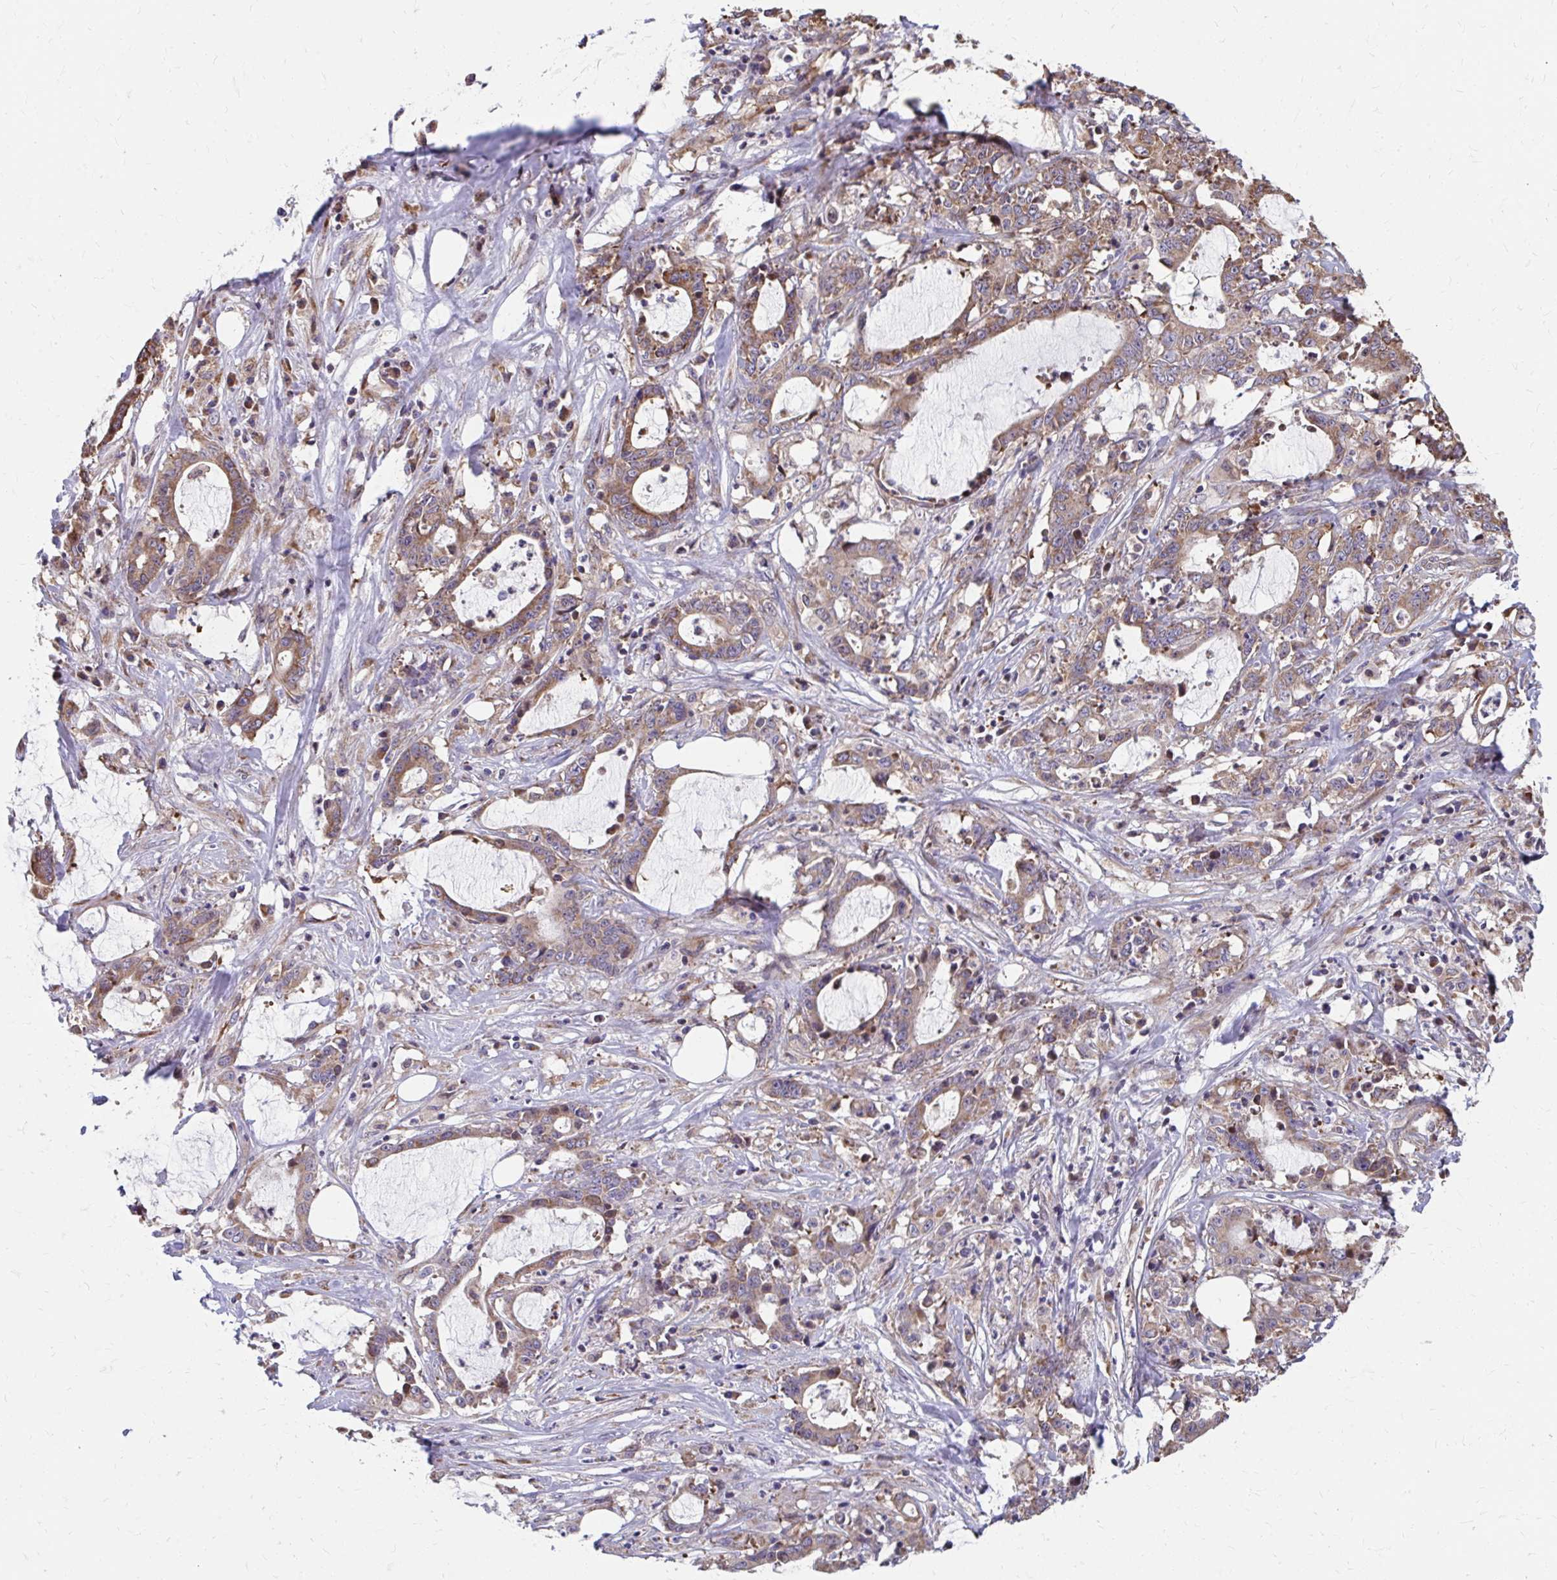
{"staining": {"intensity": "moderate", "quantity": ">75%", "location": "cytoplasmic/membranous"}, "tissue": "stomach cancer", "cell_type": "Tumor cells", "image_type": "cancer", "snomed": [{"axis": "morphology", "description": "Adenocarcinoma, NOS"}, {"axis": "topography", "description": "Stomach, upper"}], "caption": "Immunohistochemical staining of human stomach cancer reveals moderate cytoplasmic/membranous protein expression in about >75% of tumor cells.", "gene": "ZNF778", "patient": {"sex": "male", "age": 68}}